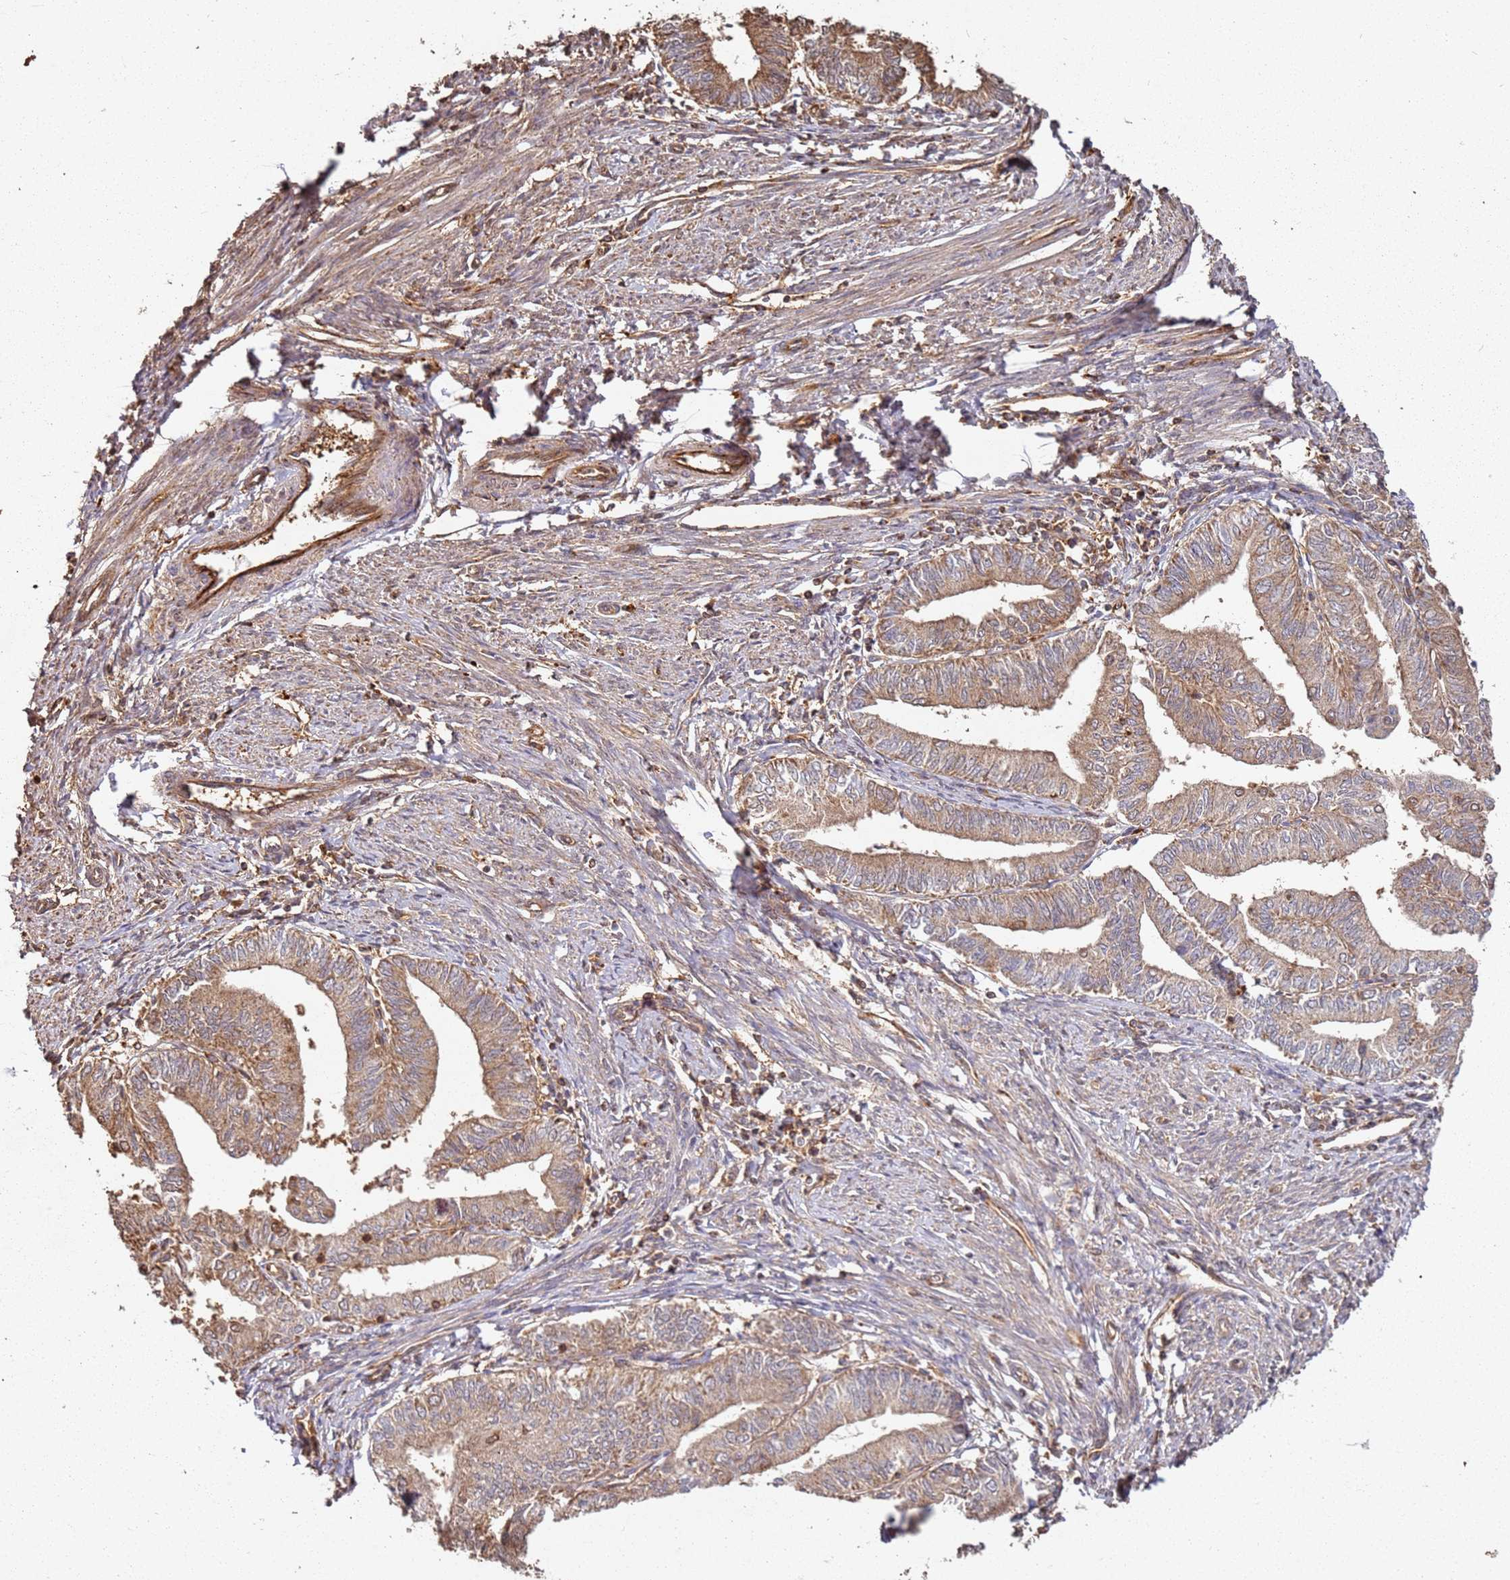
{"staining": {"intensity": "moderate", "quantity": ">75%", "location": "cytoplasmic/membranous"}, "tissue": "endometrial cancer", "cell_type": "Tumor cells", "image_type": "cancer", "snomed": [{"axis": "morphology", "description": "Adenocarcinoma, NOS"}, {"axis": "topography", "description": "Endometrium"}], "caption": "A high-resolution image shows immunohistochemistry staining of endometrial cancer, which exhibits moderate cytoplasmic/membranous positivity in approximately >75% of tumor cells. (DAB IHC, brown staining for protein, blue staining for nuclei).", "gene": "SCGB2B2", "patient": {"sex": "female", "age": 66}}